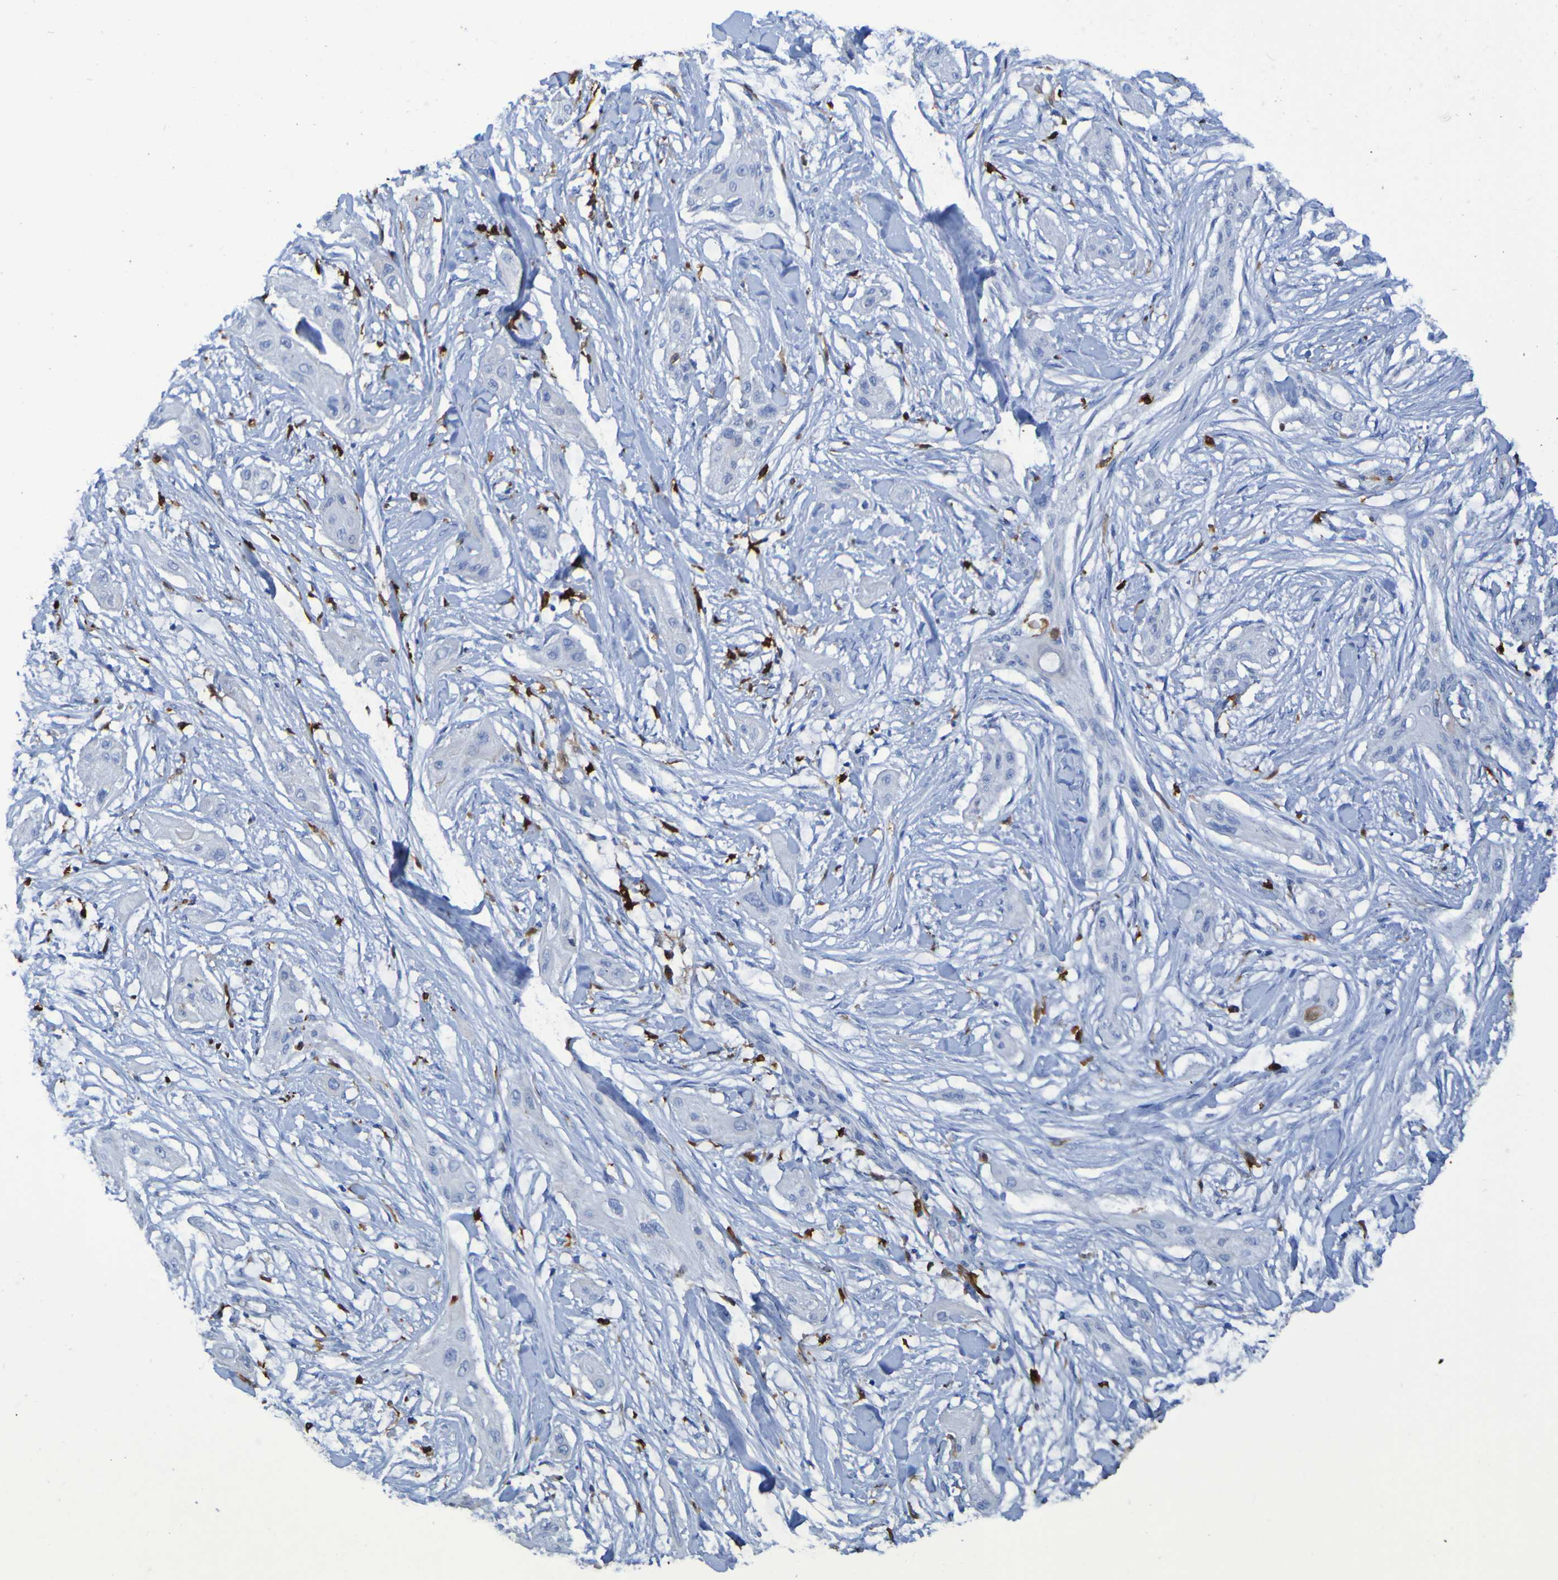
{"staining": {"intensity": "negative", "quantity": "none", "location": "none"}, "tissue": "lung cancer", "cell_type": "Tumor cells", "image_type": "cancer", "snomed": [{"axis": "morphology", "description": "Squamous cell carcinoma, NOS"}, {"axis": "topography", "description": "Lung"}], "caption": "Micrograph shows no protein positivity in tumor cells of squamous cell carcinoma (lung) tissue.", "gene": "MPPE1", "patient": {"sex": "female", "age": 47}}